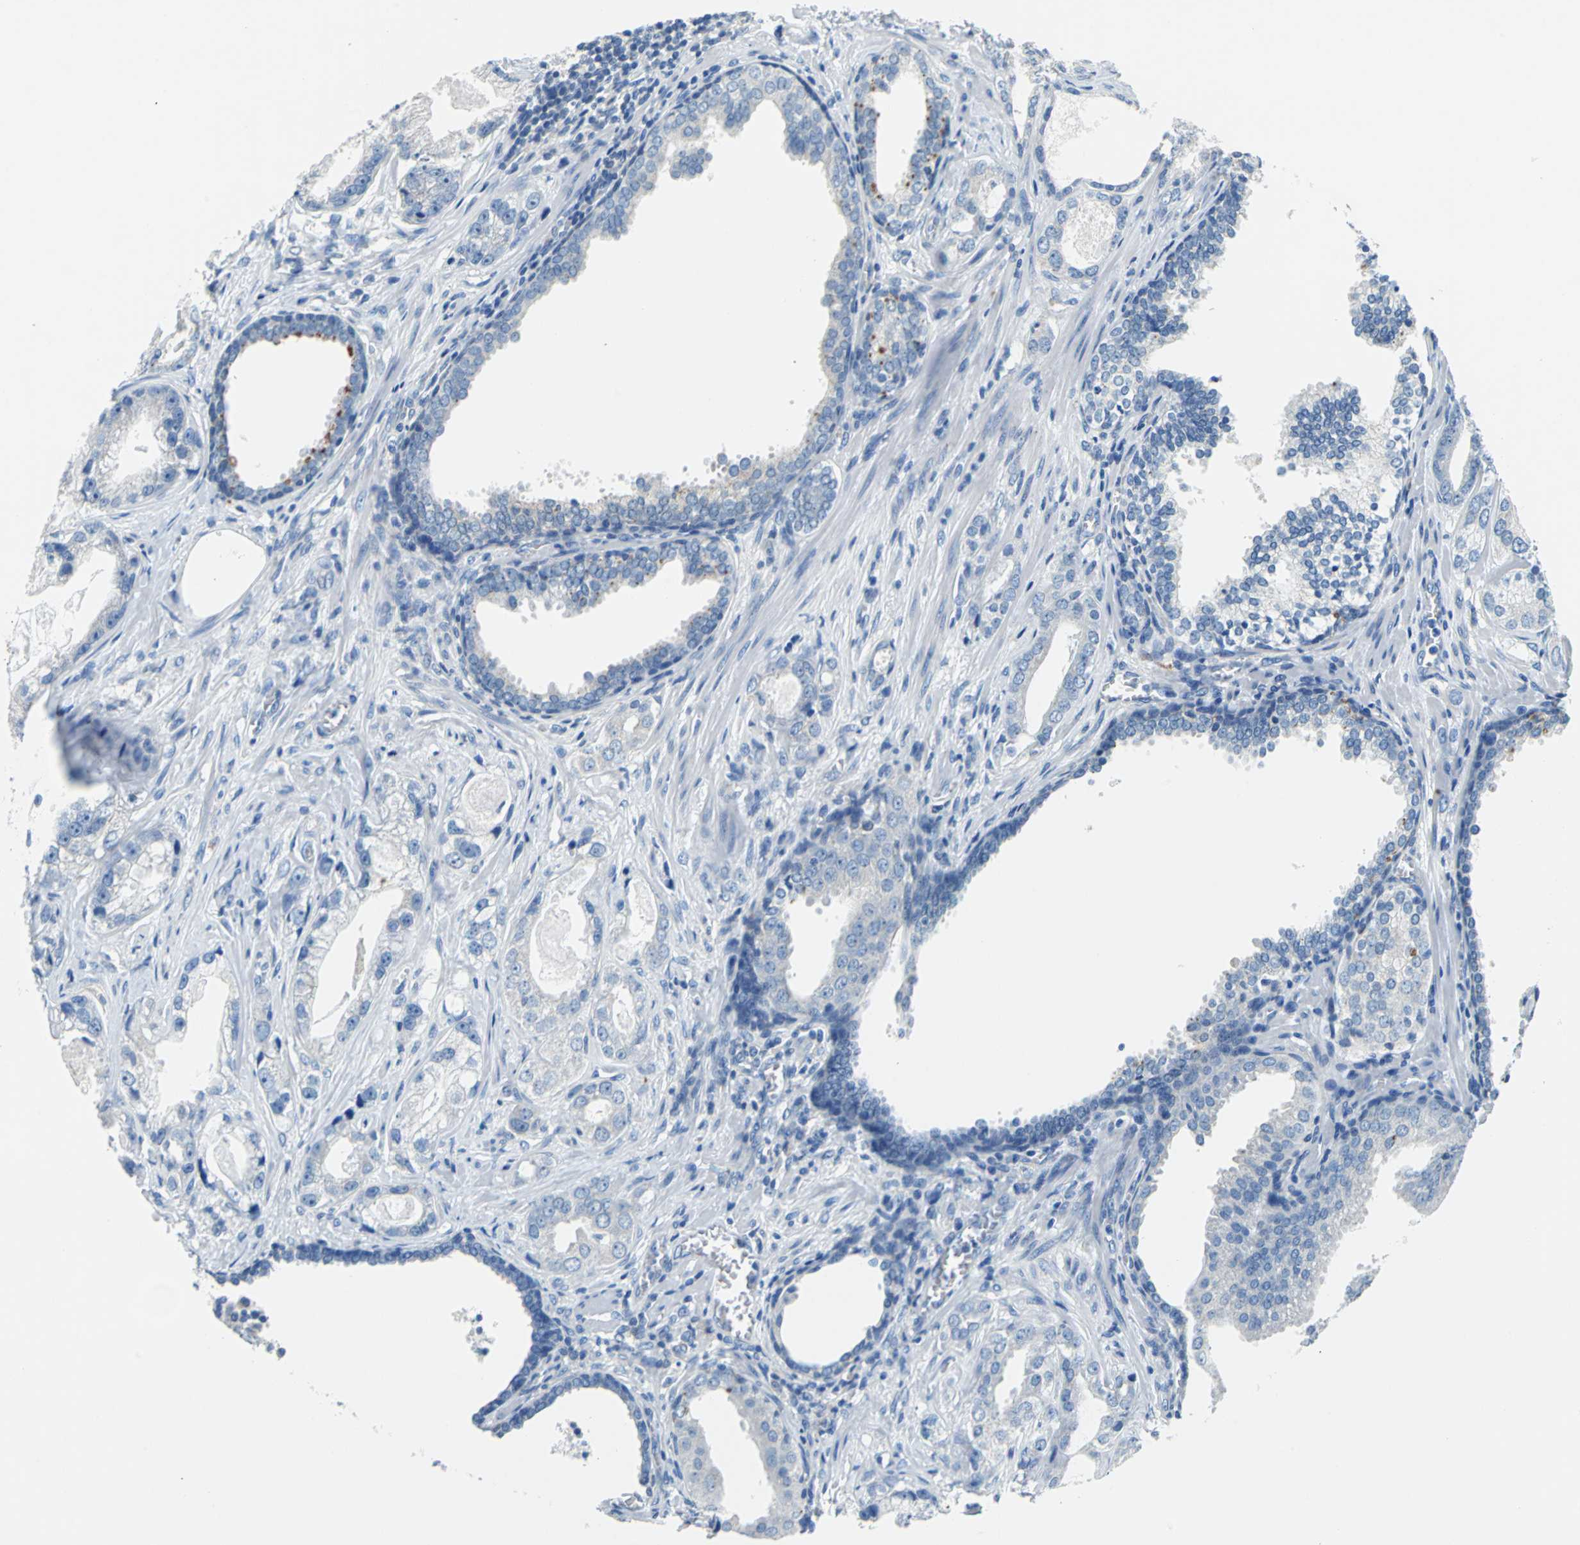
{"staining": {"intensity": "negative", "quantity": "none", "location": "none"}, "tissue": "prostate cancer", "cell_type": "Tumor cells", "image_type": "cancer", "snomed": [{"axis": "morphology", "description": "Adenocarcinoma, Low grade"}, {"axis": "topography", "description": "Prostate"}], "caption": "Tumor cells show no significant protein positivity in prostate cancer. (IHC, brightfield microscopy, high magnification).", "gene": "TEX264", "patient": {"sex": "male", "age": 59}}